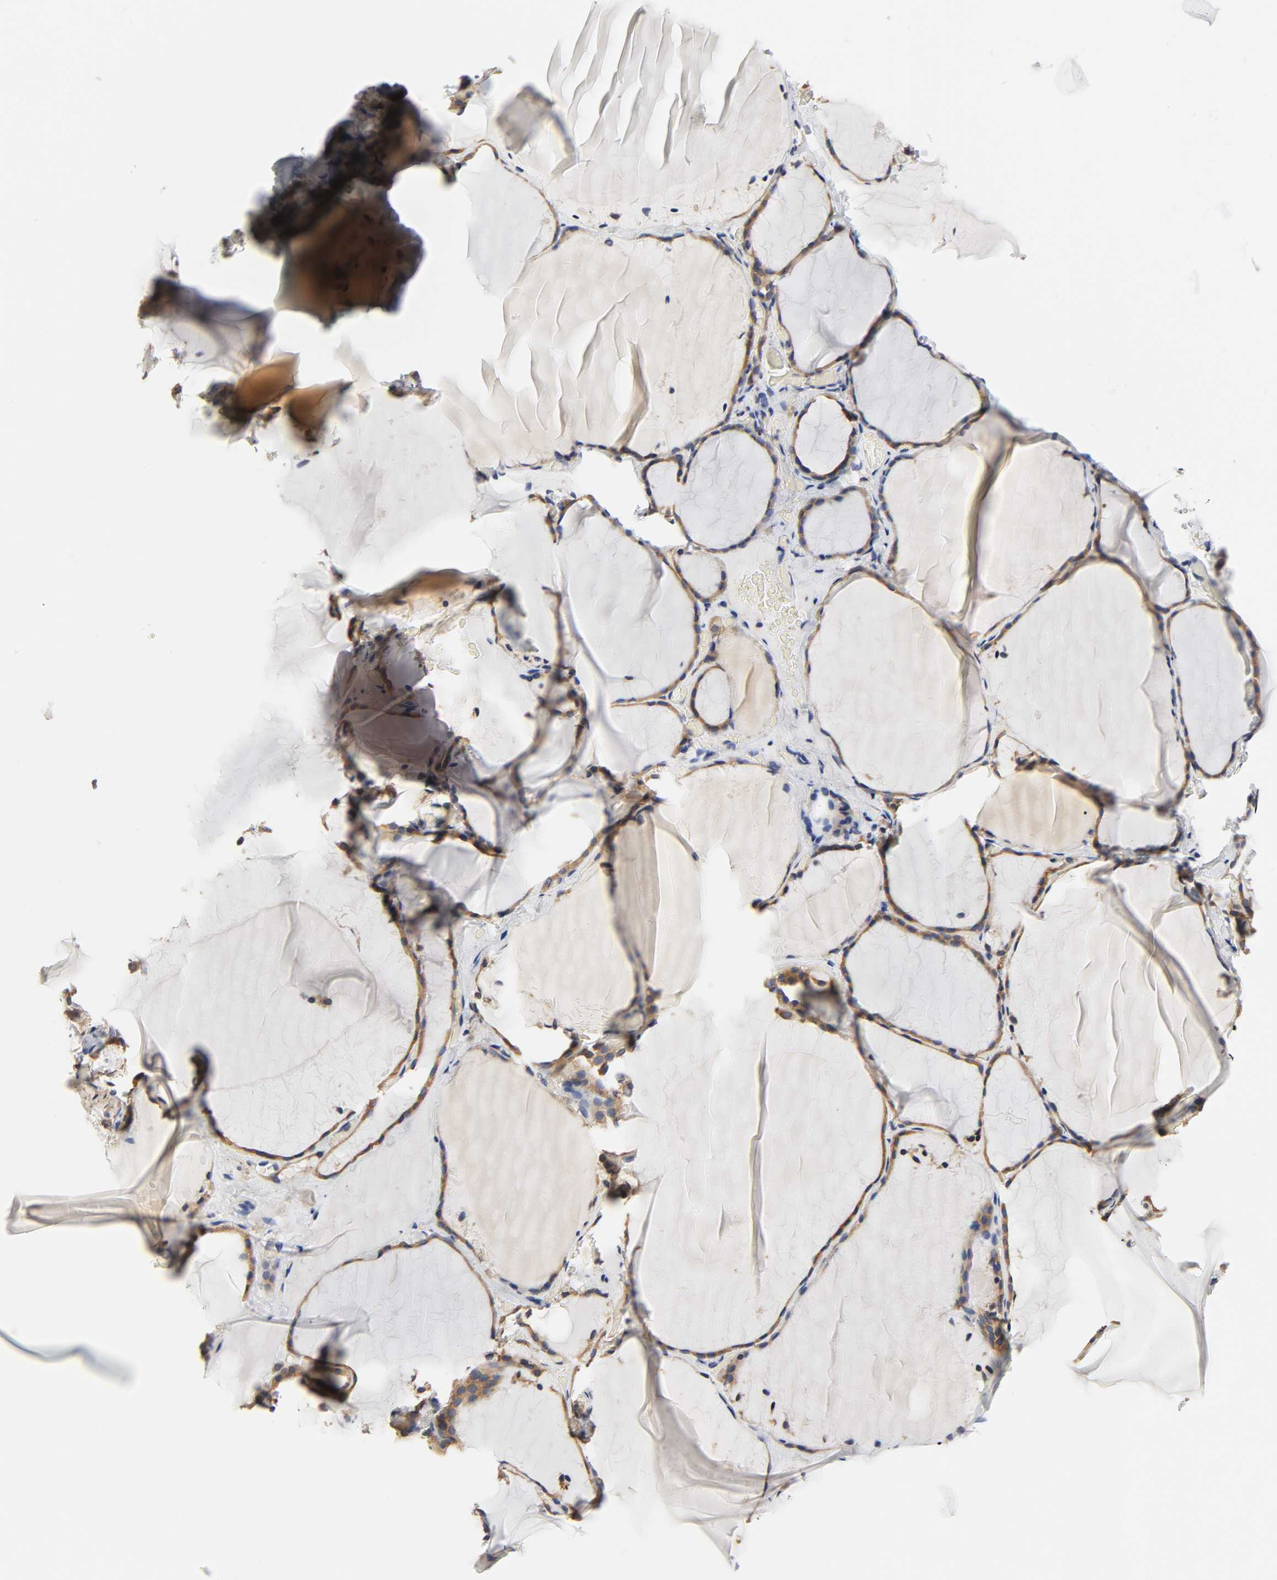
{"staining": {"intensity": "moderate", "quantity": ">75%", "location": "cytoplasmic/membranous"}, "tissue": "thyroid gland", "cell_type": "Glandular cells", "image_type": "normal", "snomed": [{"axis": "morphology", "description": "Normal tissue, NOS"}, {"axis": "topography", "description": "Thyroid gland"}], "caption": "Protein staining of benign thyroid gland exhibits moderate cytoplasmic/membranous staining in about >75% of glandular cells.", "gene": "HCK", "patient": {"sex": "female", "age": 22}}